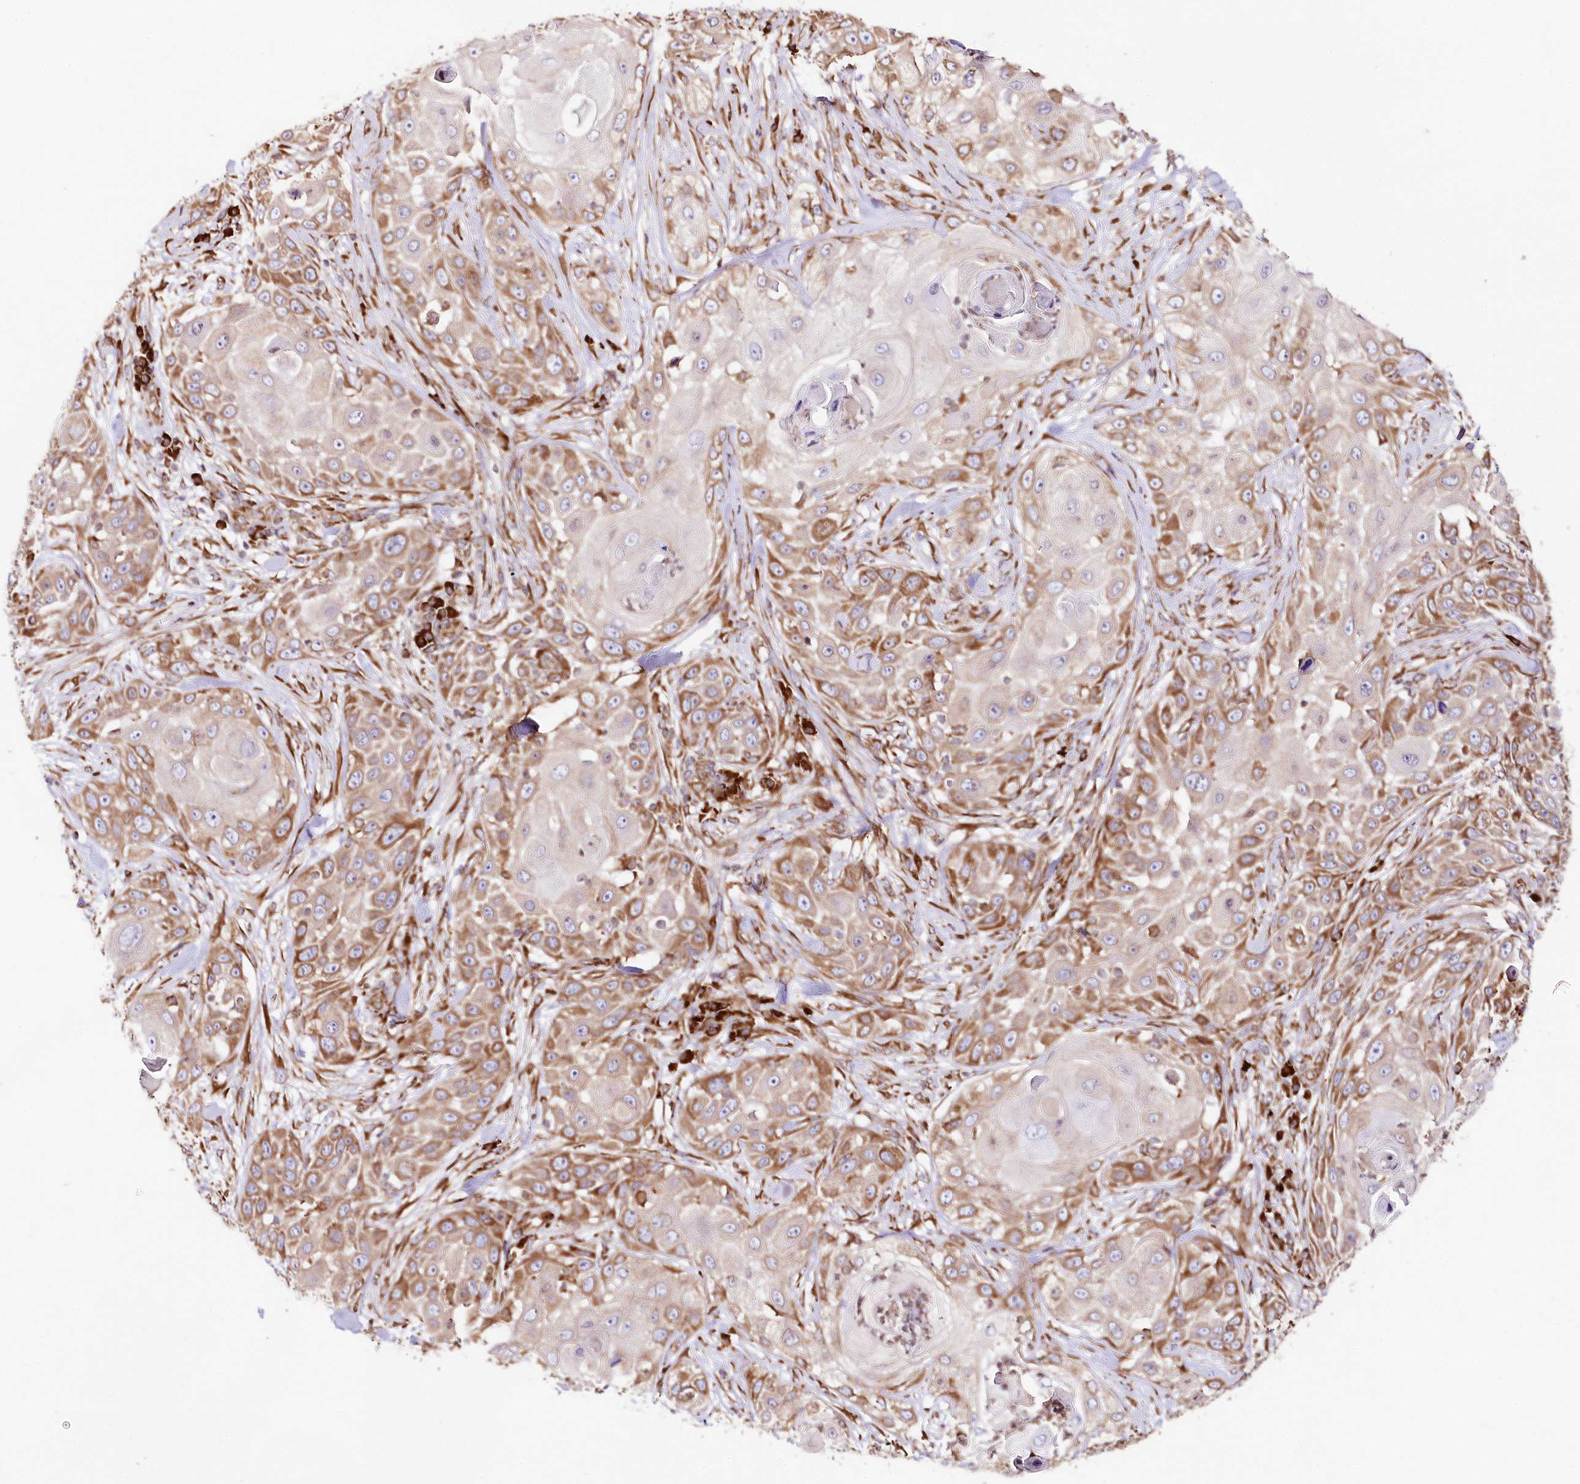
{"staining": {"intensity": "moderate", "quantity": ">75%", "location": "cytoplasmic/membranous"}, "tissue": "skin cancer", "cell_type": "Tumor cells", "image_type": "cancer", "snomed": [{"axis": "morphology", "description": "Squamous cell carcinoma, NOS"}, {"axis": "topography", "description": "Skin"}], "caption": "Squamous cell carcinoma (skin) was stained to show a protein in brown. There is medium levels of moderate cytoplasmic/membranous staining in about >75% of tumor cells. (Brightfield microscopy of DAB IHC at high magnification).", "gene": "CNPY2", "patient": {"sex": "female", "age": 44}}